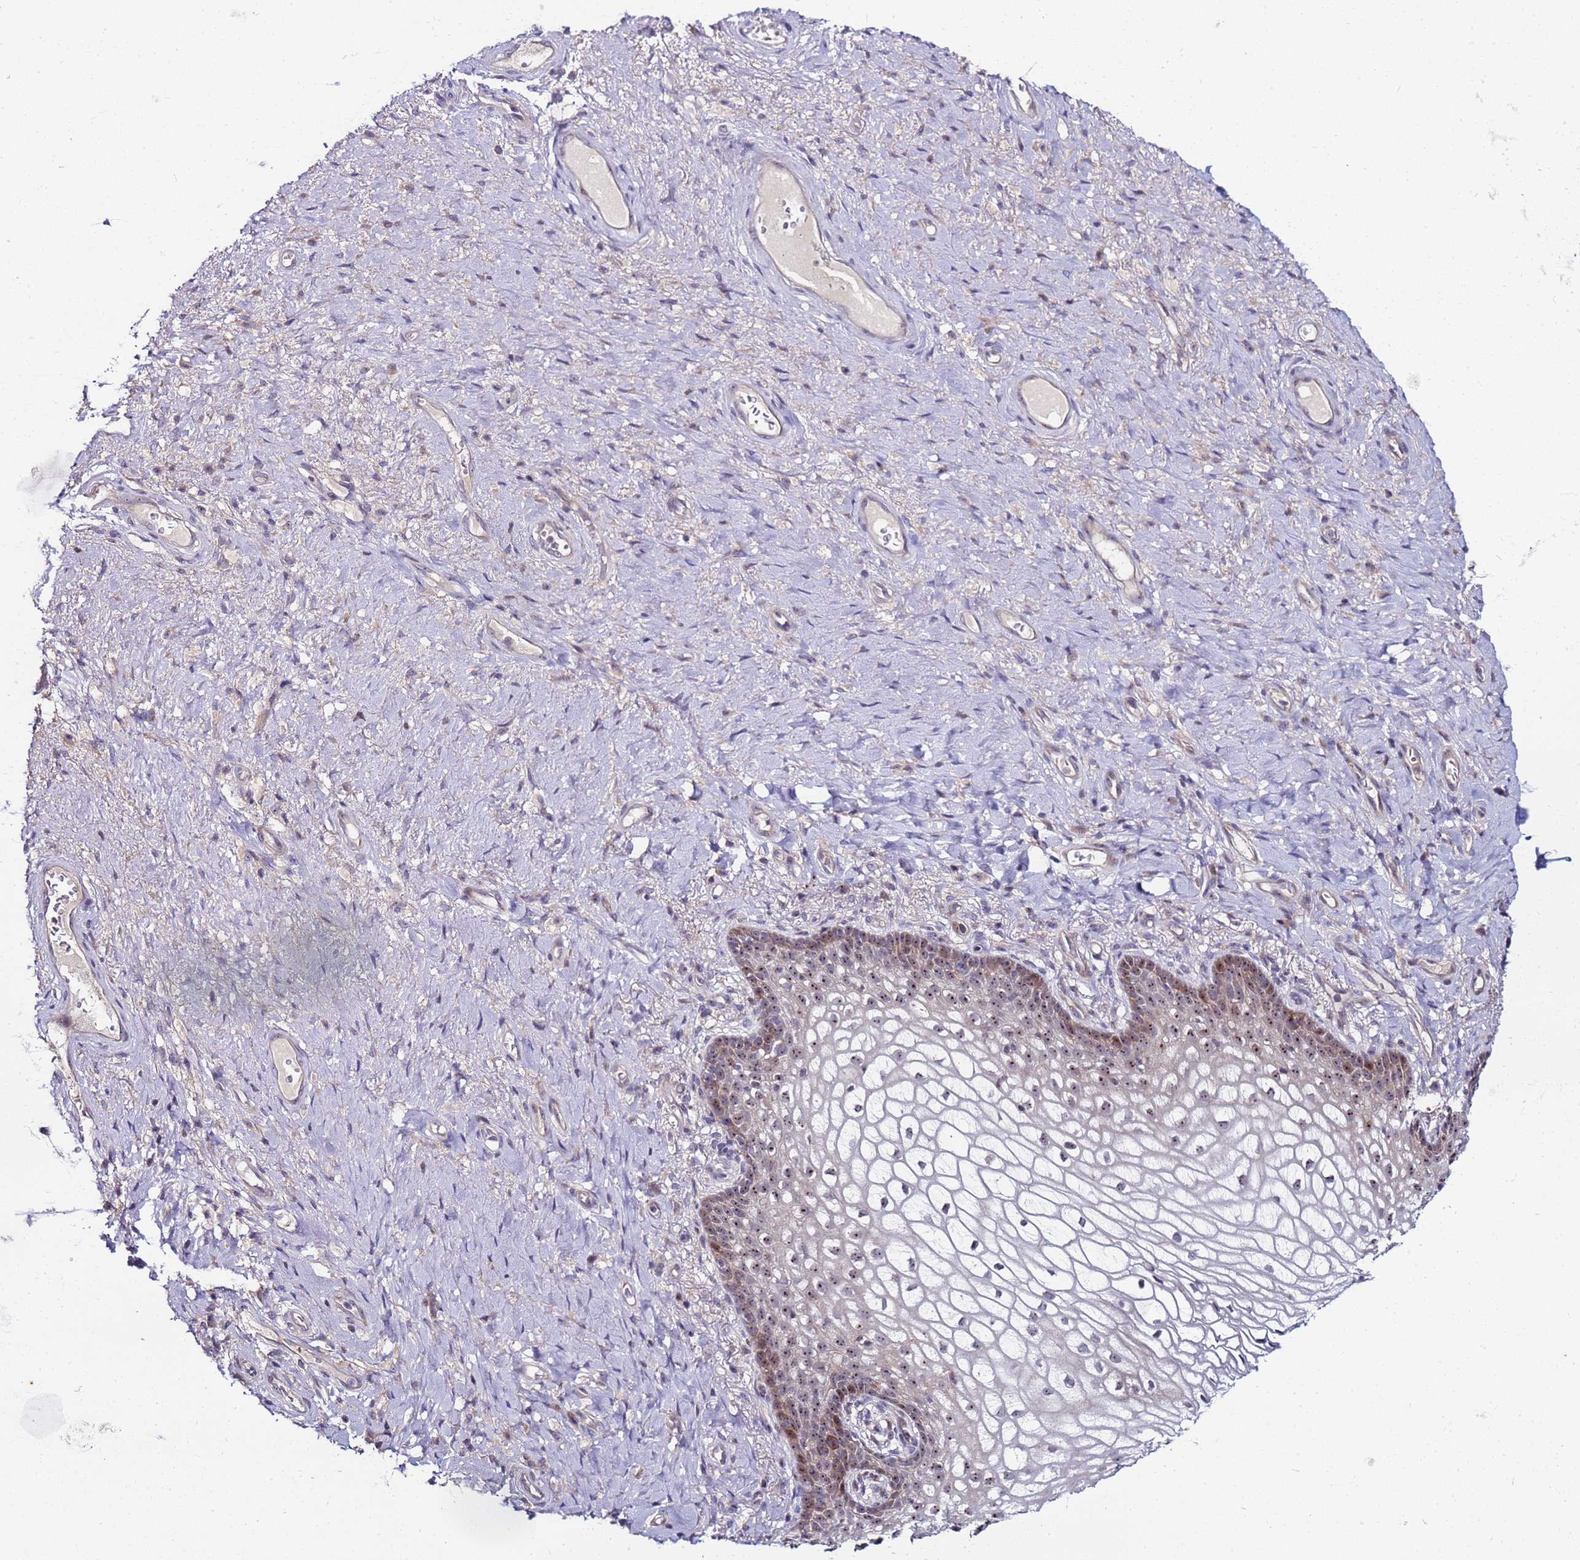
{"staining": {"intensity": "moderate", "quantity": "25%-75%", "location": "nuclear"}, "tissue": "vagina", "cell_type": "Squamous epithelial cells", "image_type": "normal", "snomed": [{"axis": "morphology", "description": "Normal tissue, NOS"}, {"axis": "topography", "description": "Vagina"}], "caption": "Immunohistochemical staining of unremarkable human vagina displays moderate nuclear protein expression in about 25%-75% of squamous epithelial cells. The staining was performed using DAB, with brown indicating positive protein expression. Nuclei are stained blue with hematoxylin.", "gene": "KRI1", "patient": {"sex": "female", "age": 60}}